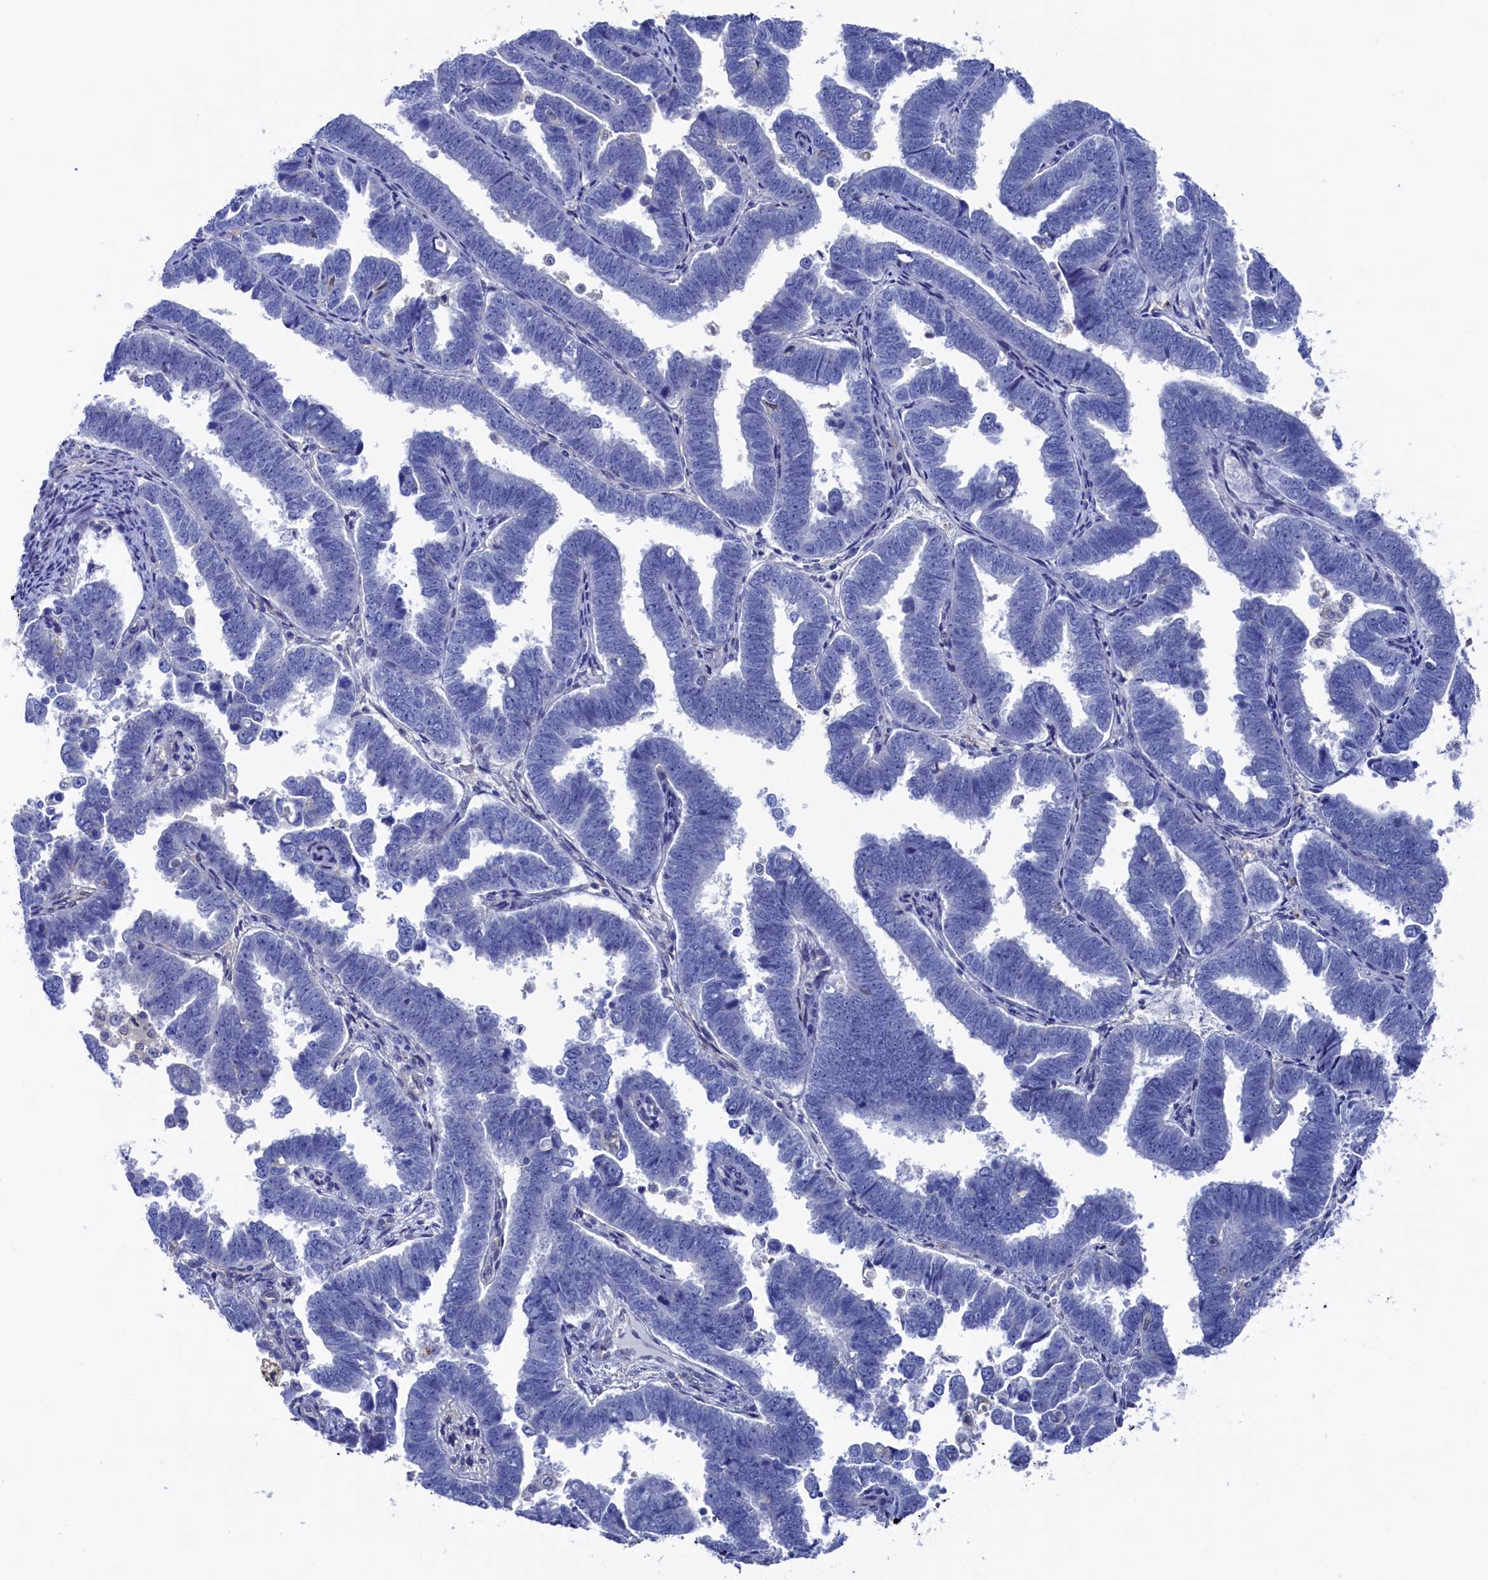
{"staining": {"intensity": "negative", "quantity": "none", "location": "none"}, "tissue": "endometrial cancer", "cell_type": "Tumor cells", "image_type": "cancer", "snomed": [{"axis": "morphology", "description": "Adenocarcinoma, NOS"}, {"axis": "topography", "description": "Endometrium"}], "caption": "There is no significant staining in tumor cells of endometrial cancer.", "gene": "RNH1", "patient": {"sex": "female", "age": 75}}